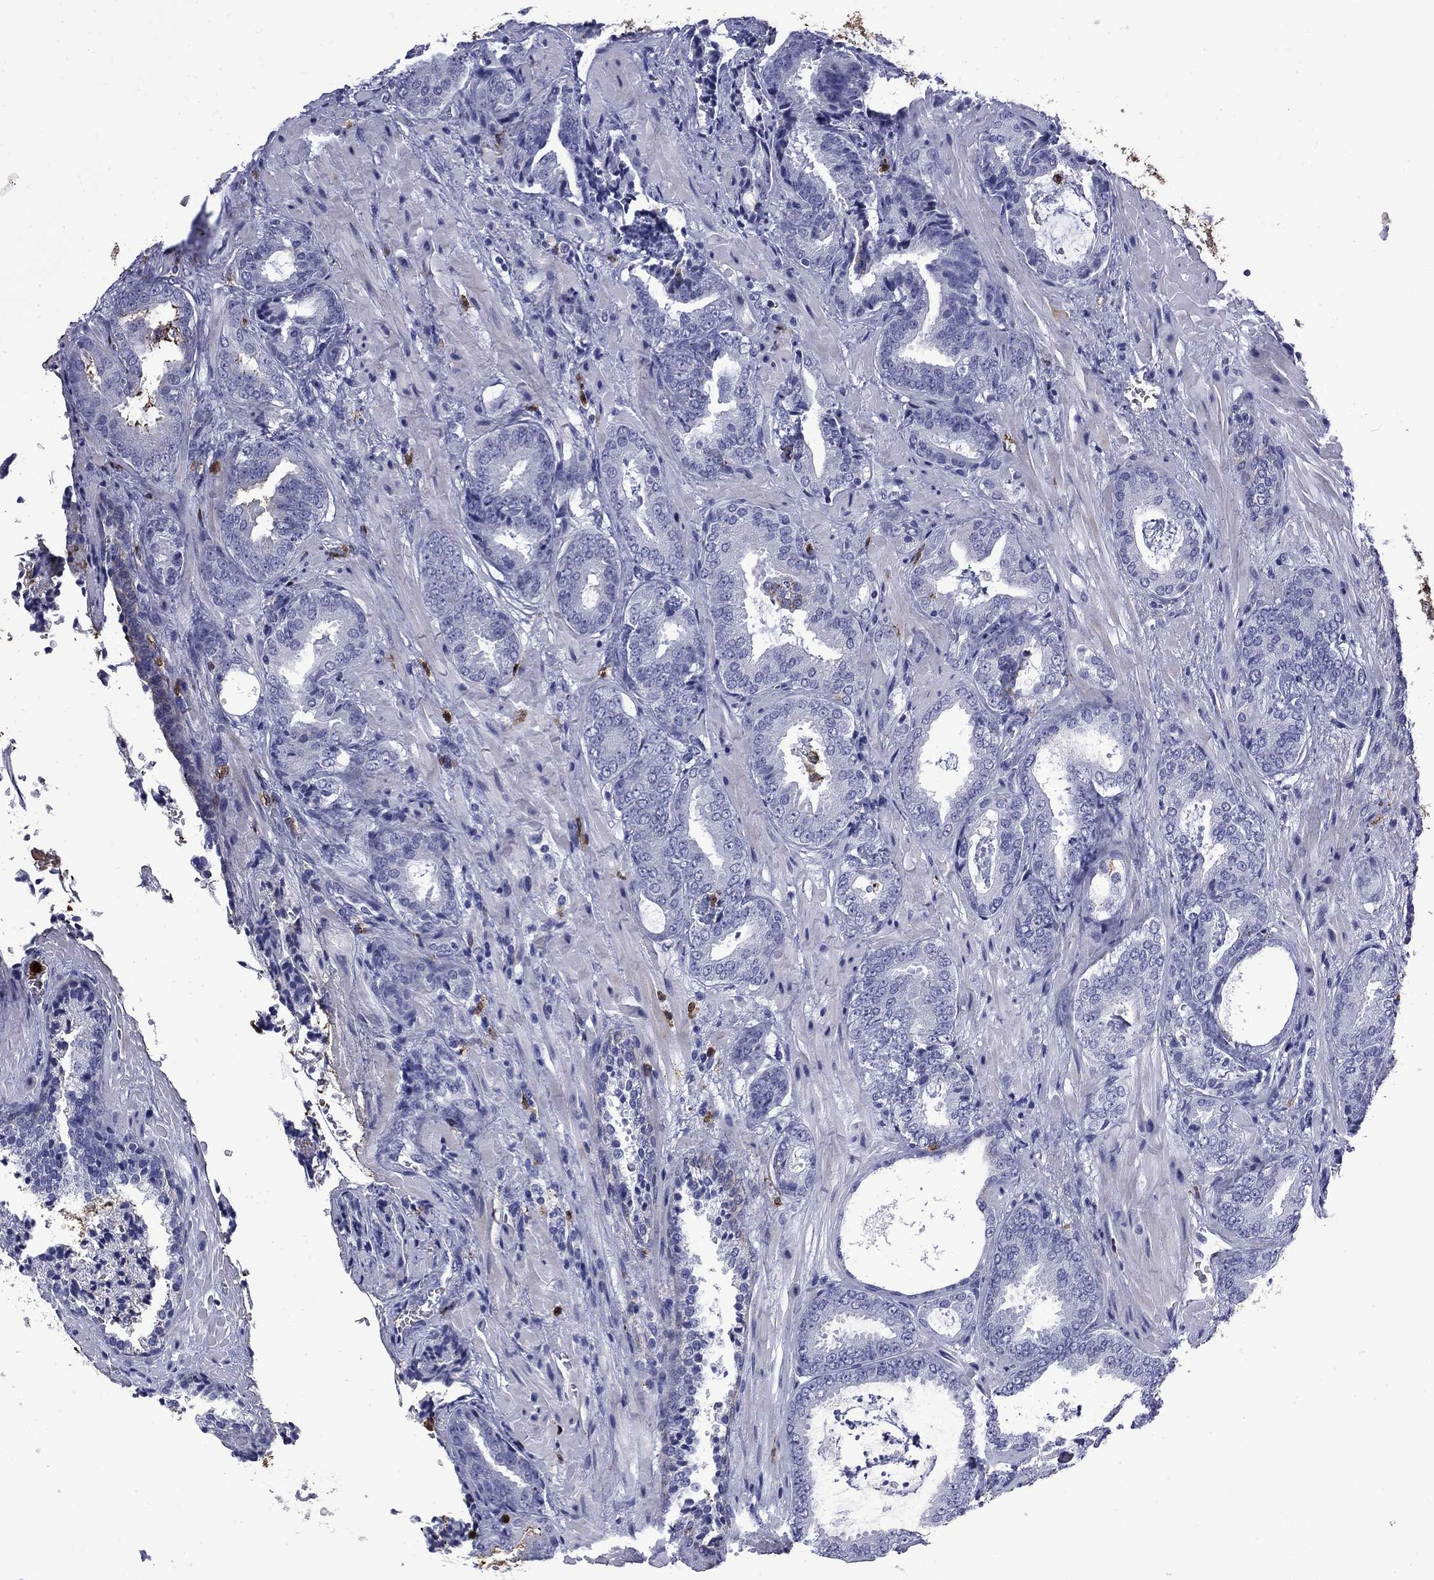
{"staining": {"intensity": "negative", "quantity": "none", "location": "none"}, "tissue": "prostate cancer", "cell_type": "Tumor cells", "image_type": "cancer", "snomed": [{"axis": "morphology", "description": "Adenocarcinoma, Low grade"}, {"axis": "topography", "description": "Prostate"}], "caption": "The image demonstrates no staining of tumor cells in prostate cancer (low-grade adenocarcinoma).", "gene": "TRIM29", "patient": {"sex": "male", "age": 68}}